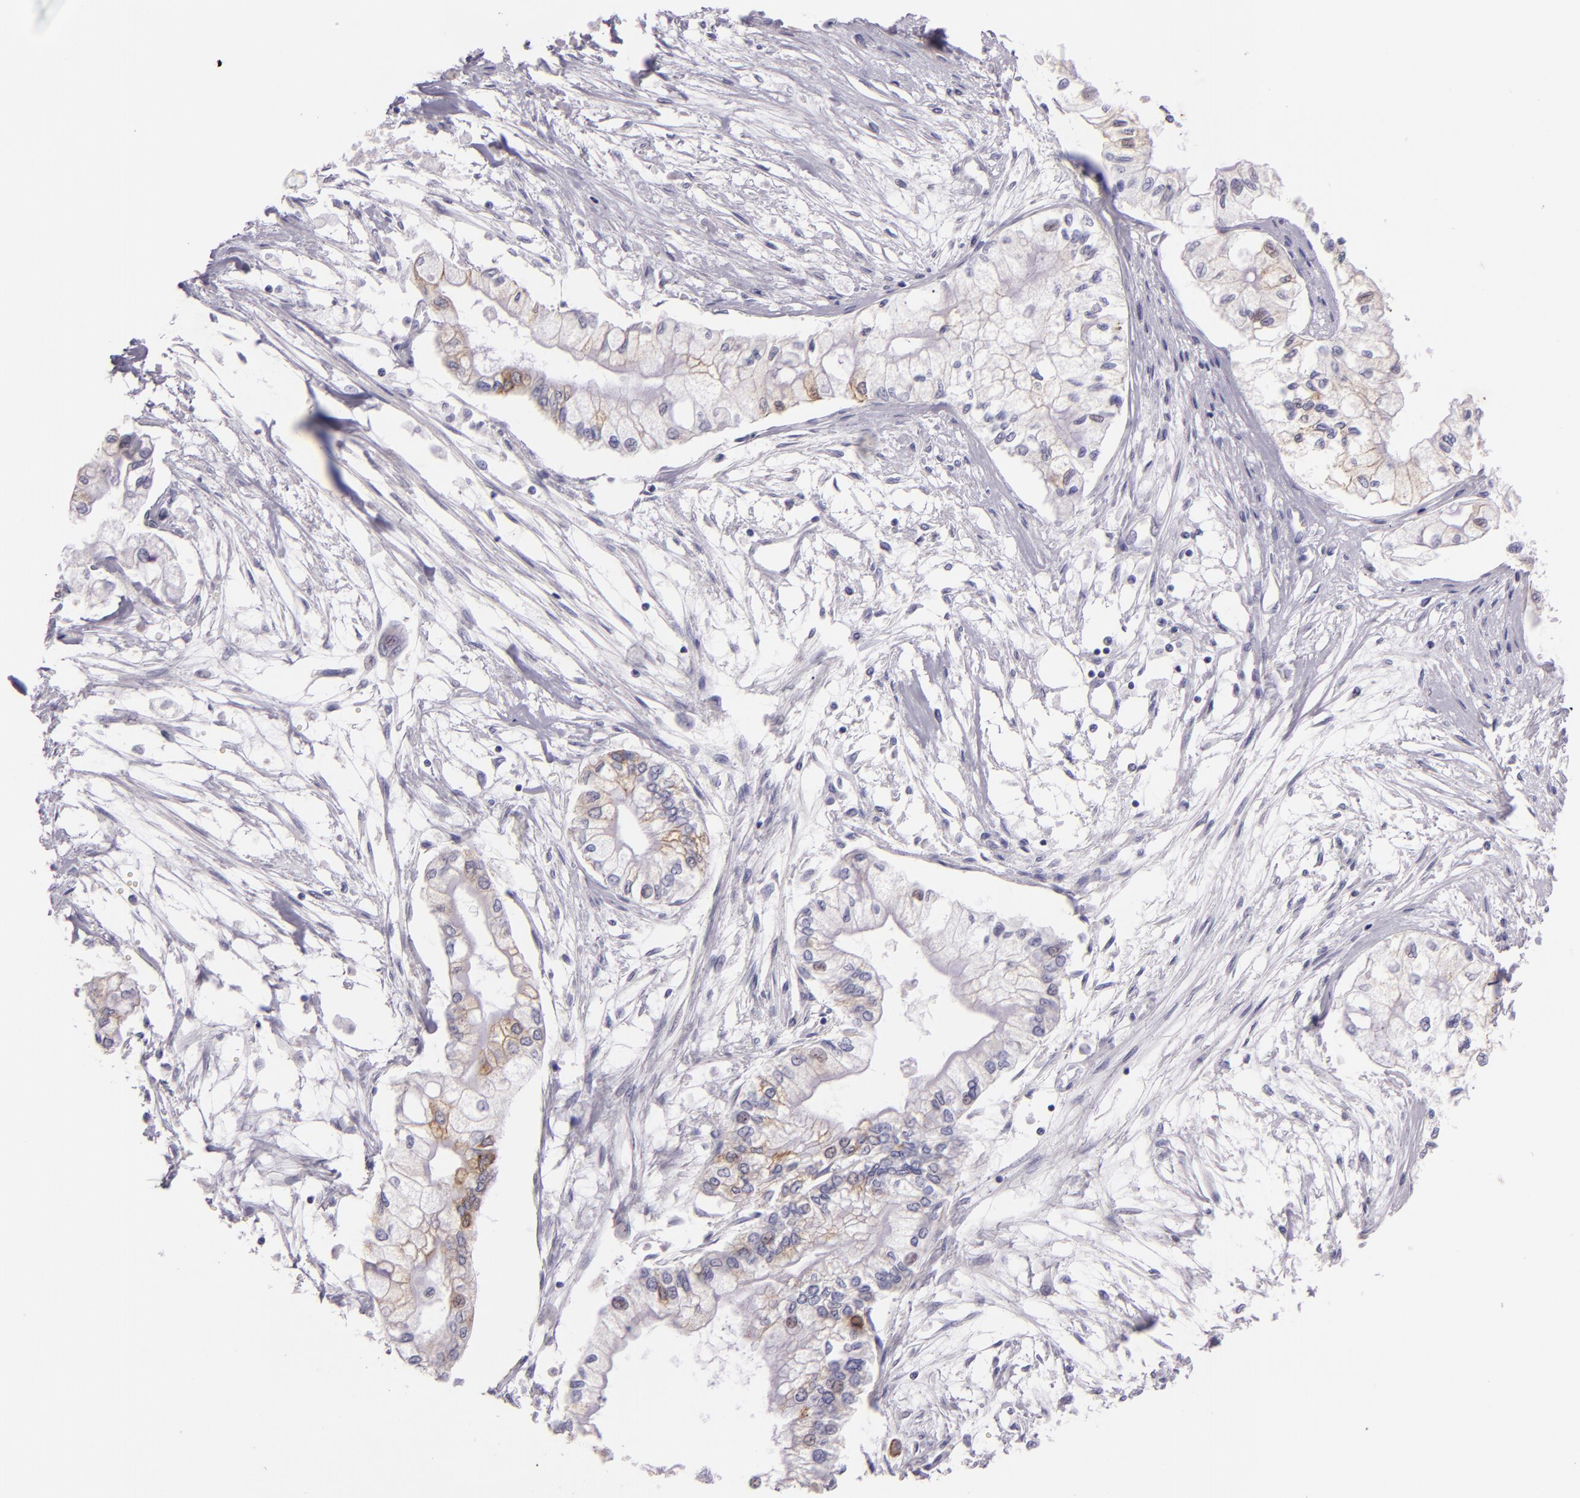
{"staining": {"intensity": "negative", "quantity": "none", "location": "none"}, "tissue": "pancreatic cancer", "cell_type": "Tumor cells", "image_type": "cancer", "snomed": [{"axis": "morphology", "description": "Adenocarcinoma, NOS"}, {"axis": "topography", "description": "Pancreas"}], "caption": "Immunohistochemical staining of human adenocarcinoma (pancreatic) reveals no significant expression in tumor cells.", "gene": "MUC5AC", "patient": {"sex": "male", "age": 79}}